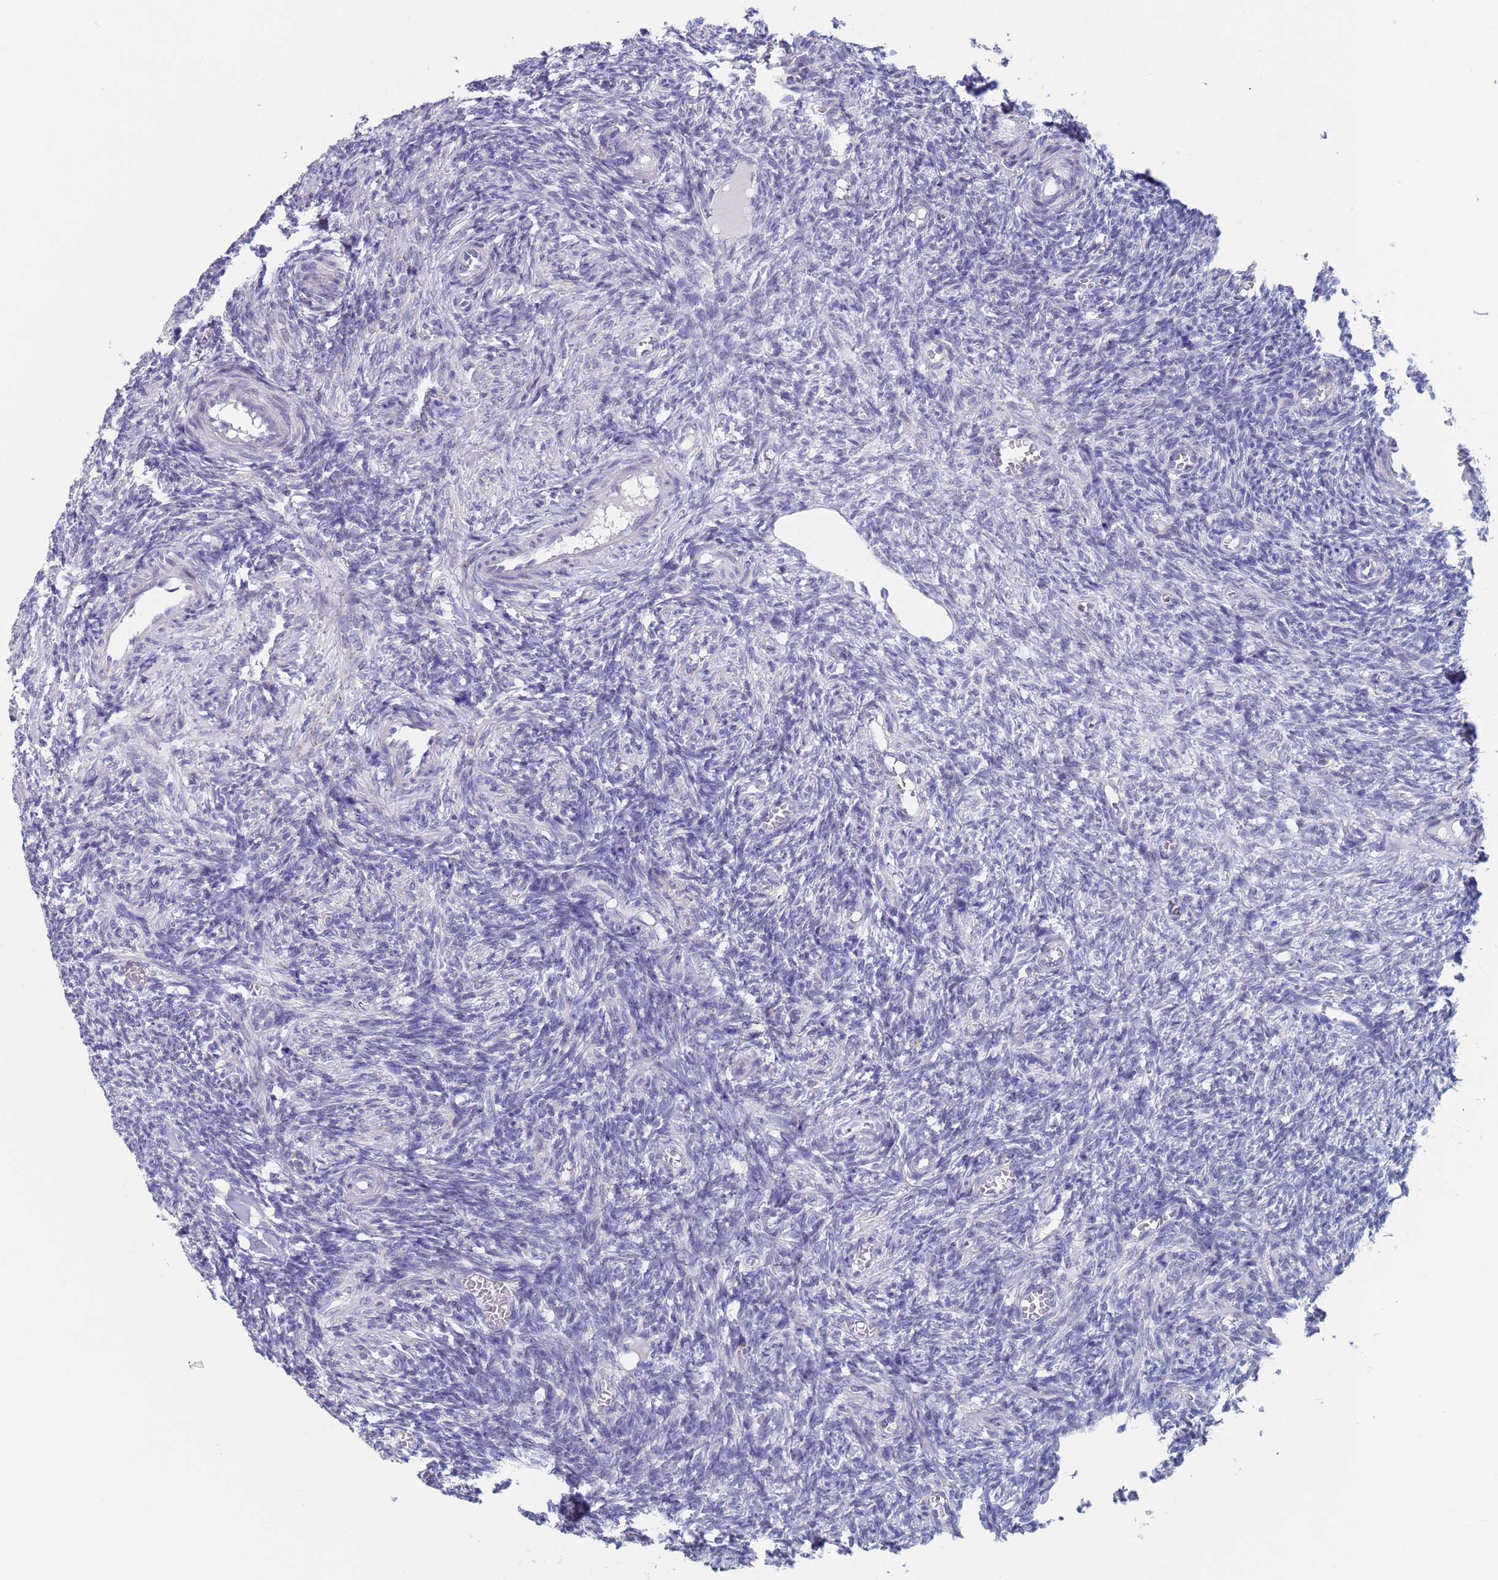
{"staining": {"intensity": "negative", "quantity": "none", "location": "none"}, "tissue": "ovary", "cell_type": "Ovarian stroma cells", "image_type": "normal", "snomed": [{"axis": "morphology", "description": "Normal tissue, NOS"}, {"axis": "topography", "description": "Ovary"}], "caption": "This image is of unremarkable ovary stained with immunohistochemistry (IHC) to label a protein in brown with the nuclei are counter-stained blue. There is no positivity in ovarian stroma cells.", "gene": "FUCA1", "patient": {"sex": "female", "age": 27}}